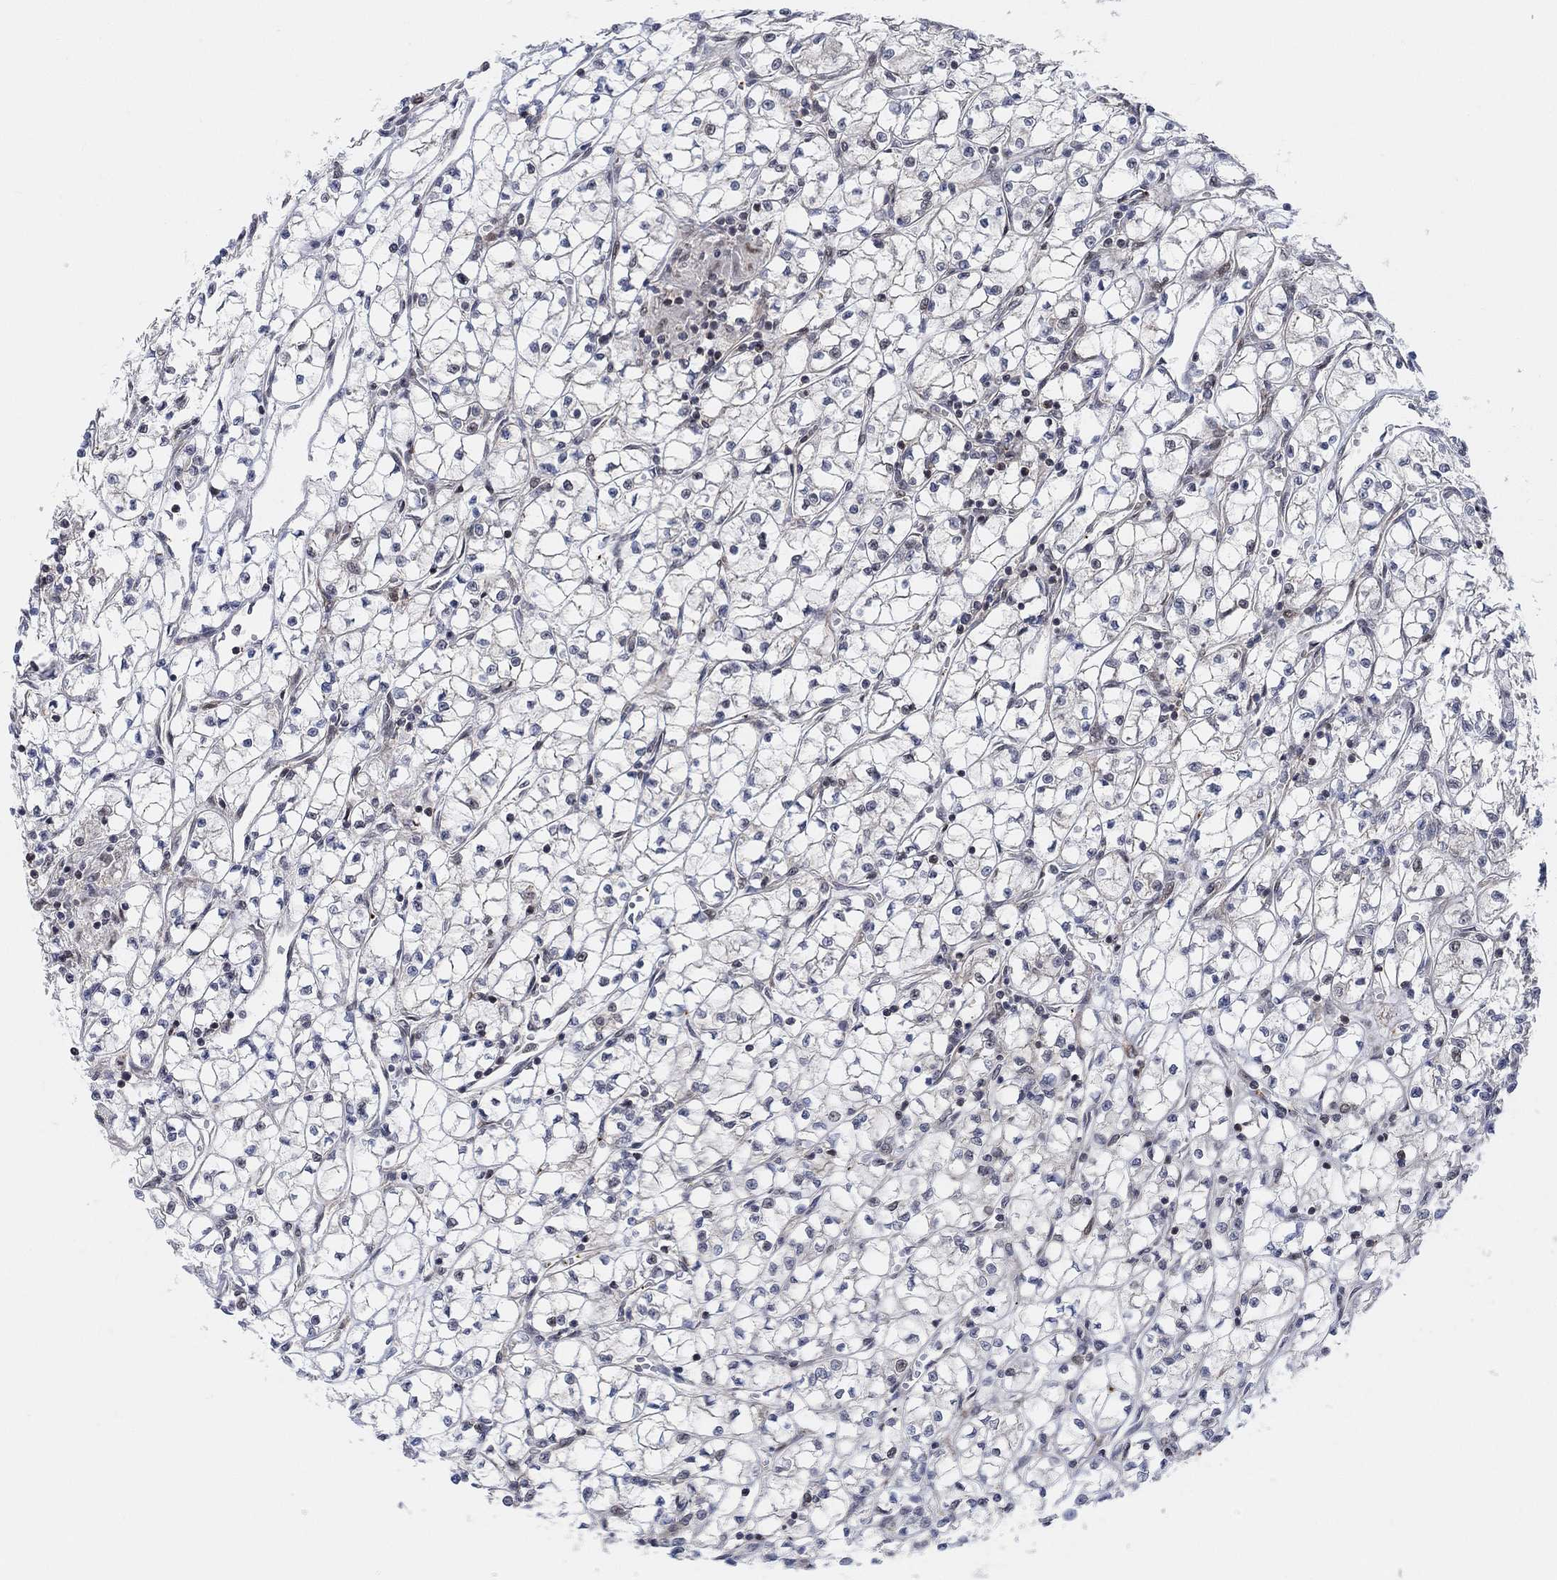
{"staining": {"intensity": "negative", "quantity": "none", "location": "none"}, "tissue": "renal cancer", "cell_type": "Tumor cells", "image_type": "cancer", "snomed": [{"axis": "morphology", "description": "Adenocarcinoma, NOS"}, {"axis": "topography", "description": "Kidney"}], "caption": "An IHC image of renal cancer (adenocarcinoma) is shown. There is no staining in tumor cells of renal cancer (adenocarcinoma).", "gene": "PWWP2B", "patient": {"sex": "female", "age": 64}}